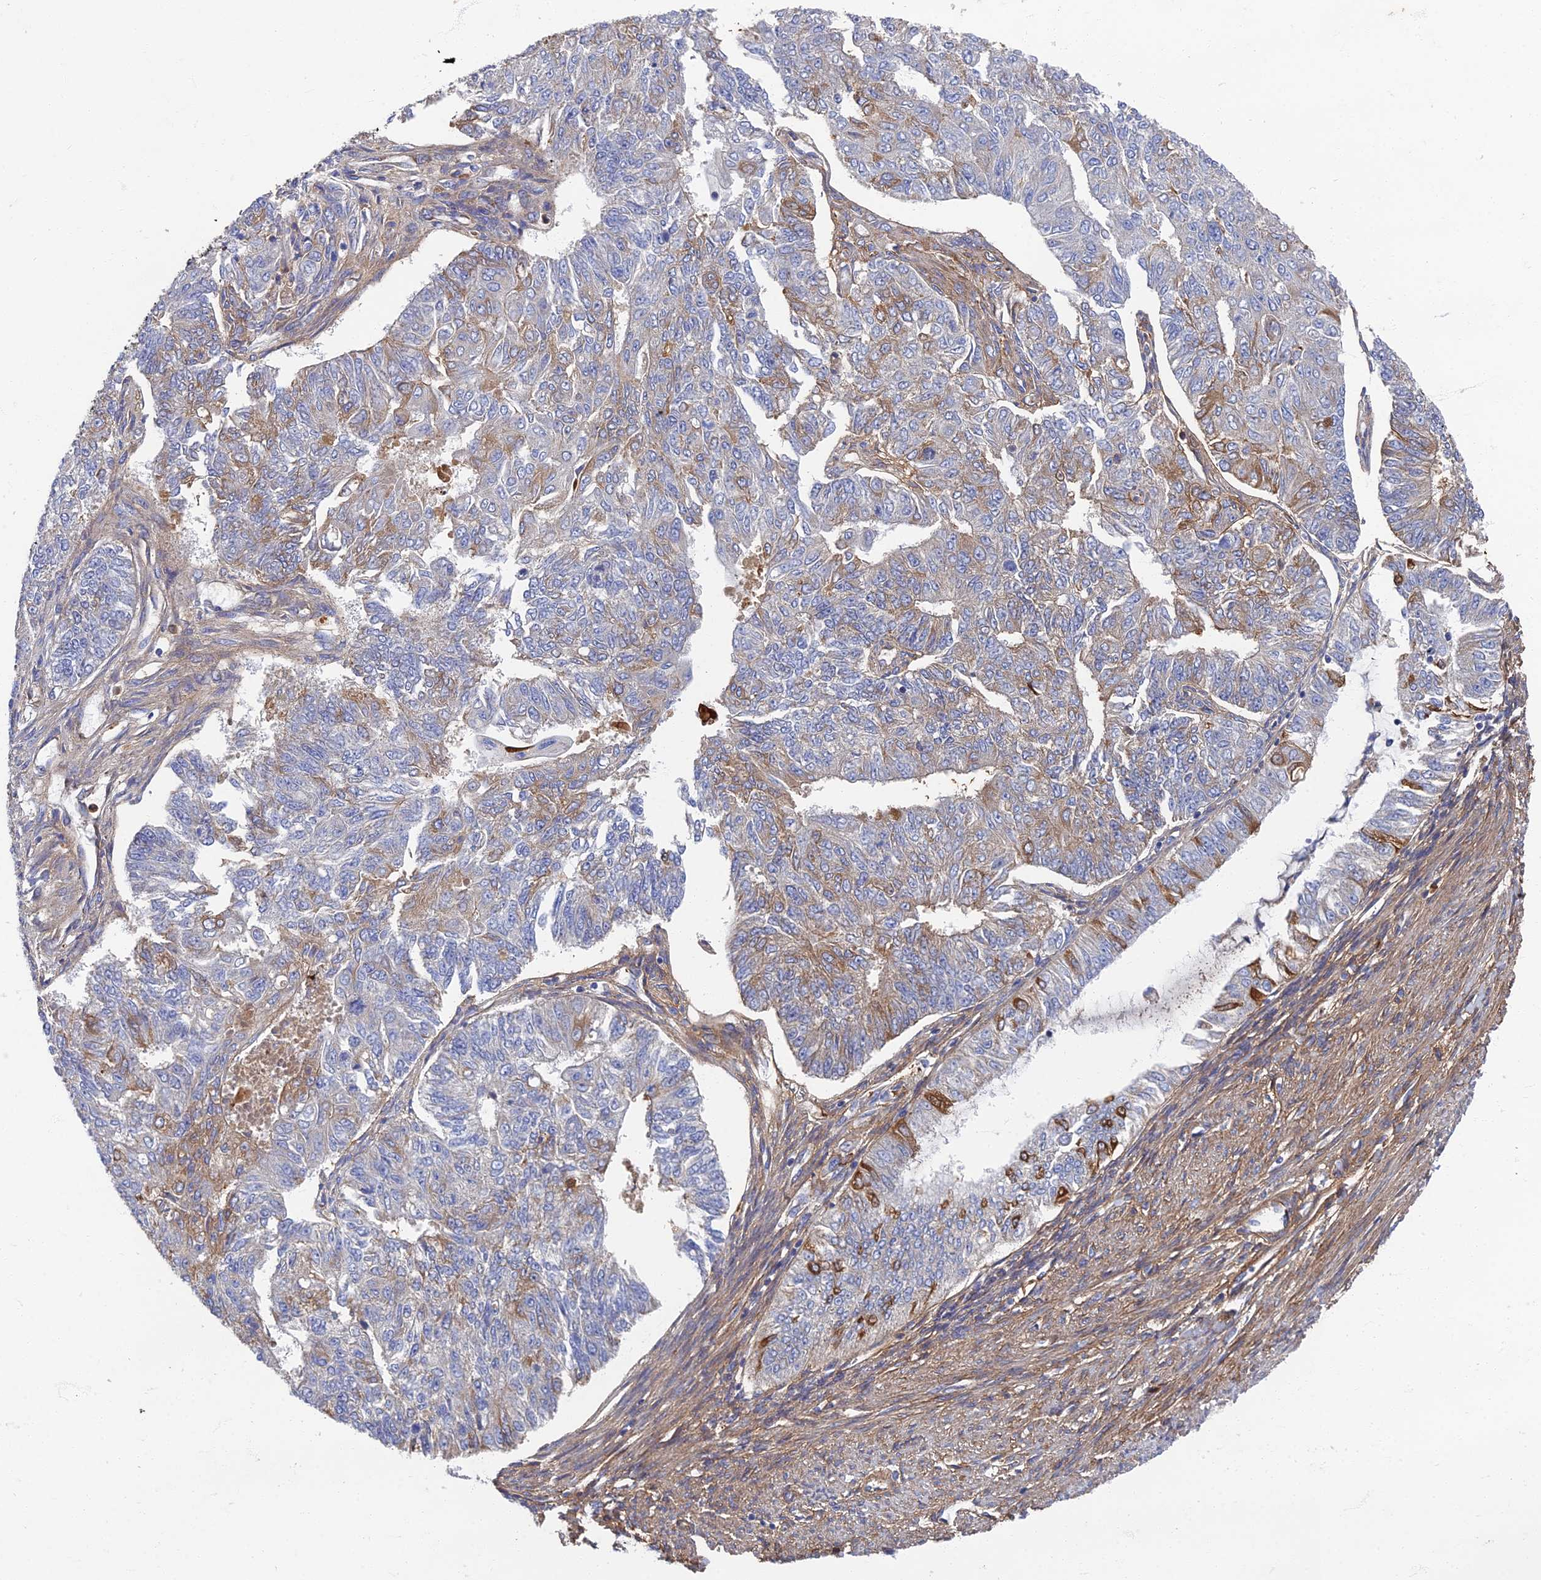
{"staining": {"intensity": "moderate", "quantity": "25%-75%", "location": "cytoplasmic/membranous"}, "tissue": "endometrial cancer", "cell_type": "Tumor cells", "image_type": "cancer", "snomed": [{"axis": "morphology", "description": "Adenocarcinoma, NOS"}, {"axis": "topography", "description": "Endometrium"}], "caption": "Protein expression analysis of human endometrial cancer reveals moderate cytoplasmic/membranous staining in about 25%-75% of tumor cells.", "gene": "RNASEK", "patient": {"sex": "female", "age": 32}}